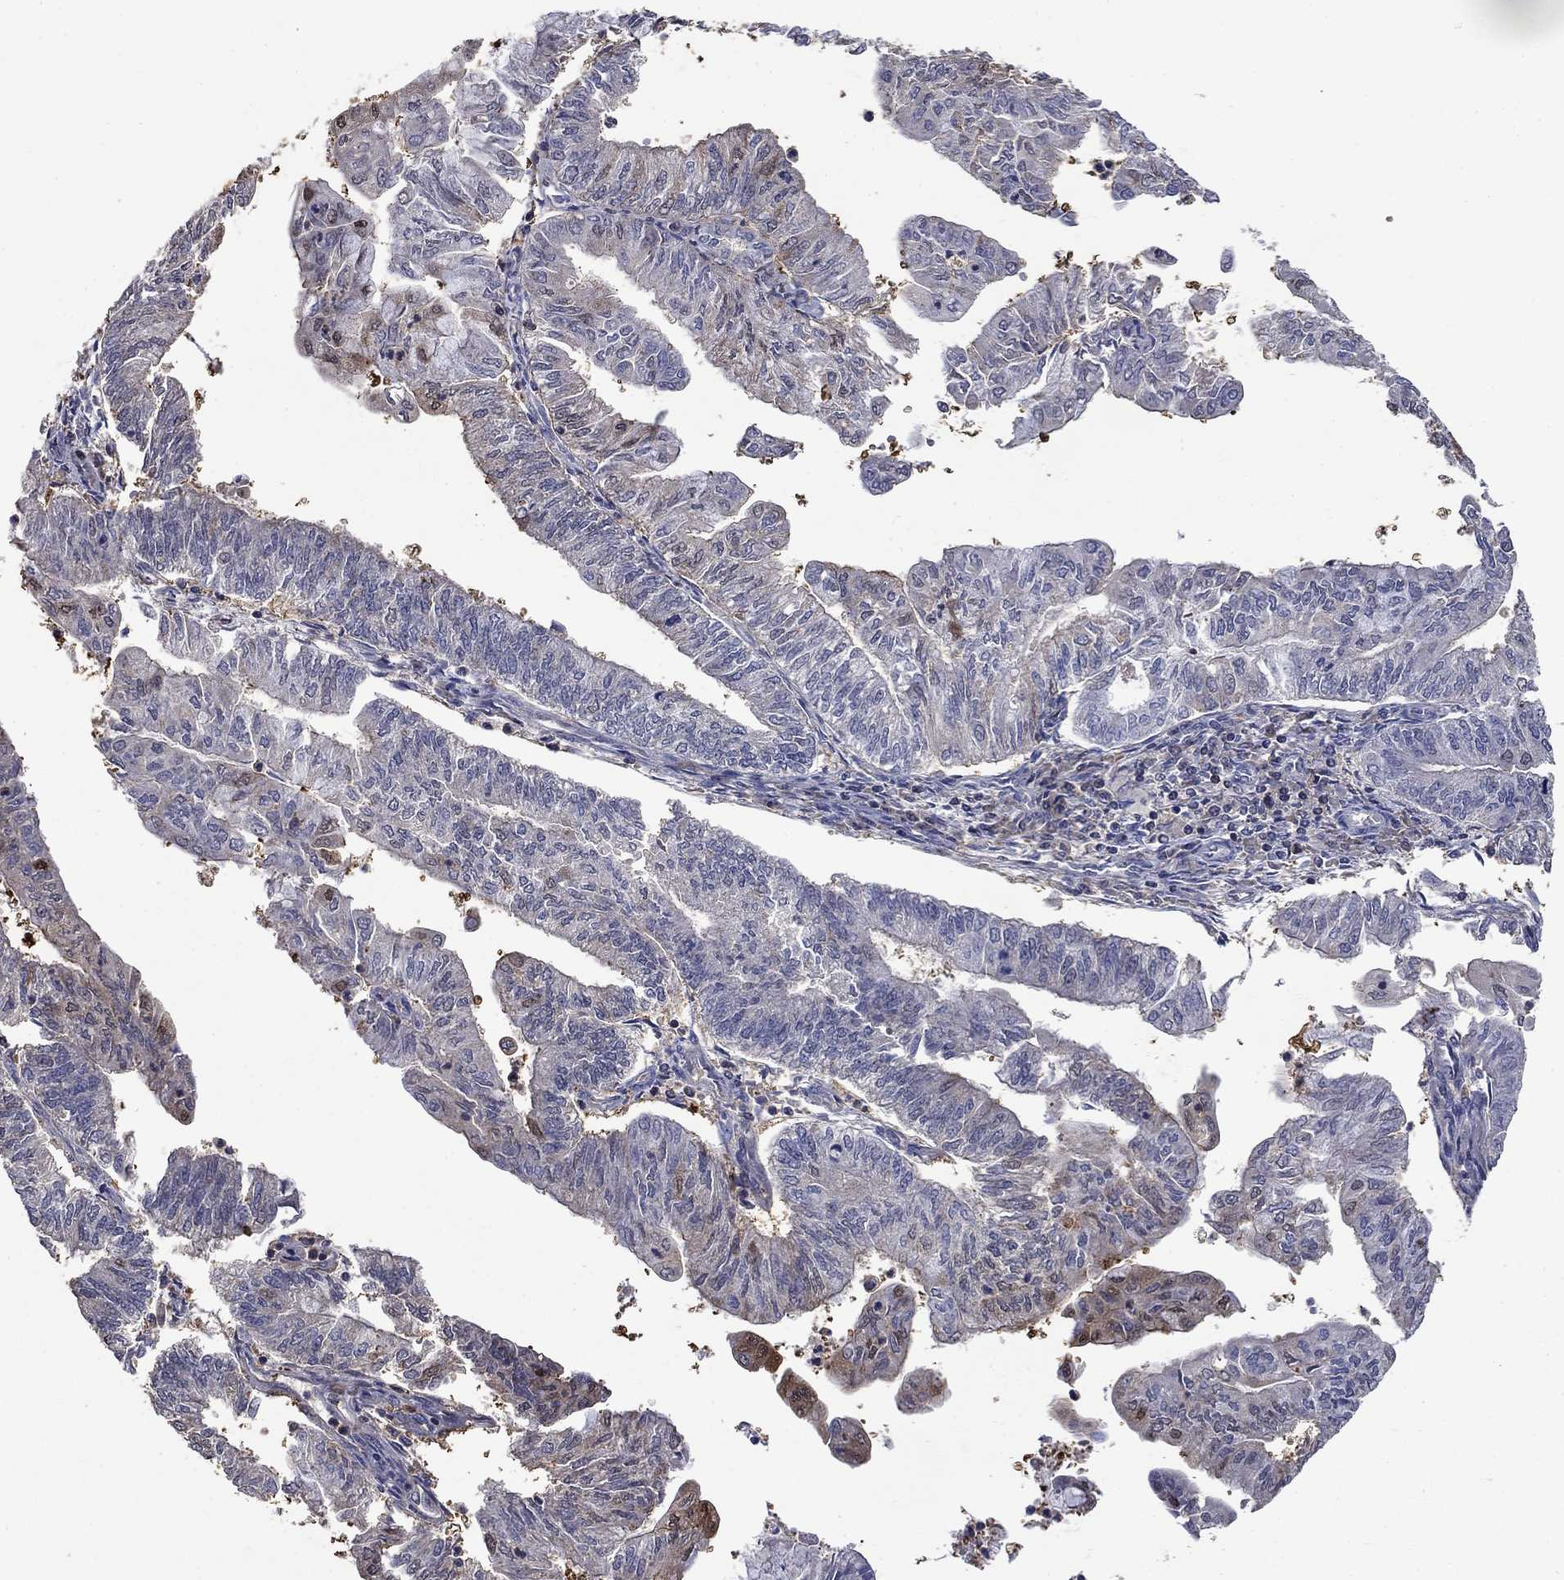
{"staining": {"intensity": "negative", "quantity": "none", "location": "none"}, "tissue": "endometrial cancer", "cell_type": "Tumor cells", "image_type": "cancer", "snomed": [{"axis": "morphology", "description": "Adenocarcinoma, NOS"}, {"axis": "topography", "description": "Endometrium"}], "caption": "High power microscopy micrograph of an immunohistochemistry histopathology image of endometrial adenocarcinoma, revealing no significant staining in tumor cells. (DAB immunohistochemistry with hematoxylin counter stain).", "gene": "DVL1", "patient": {"sex": "female", "age": 59}}